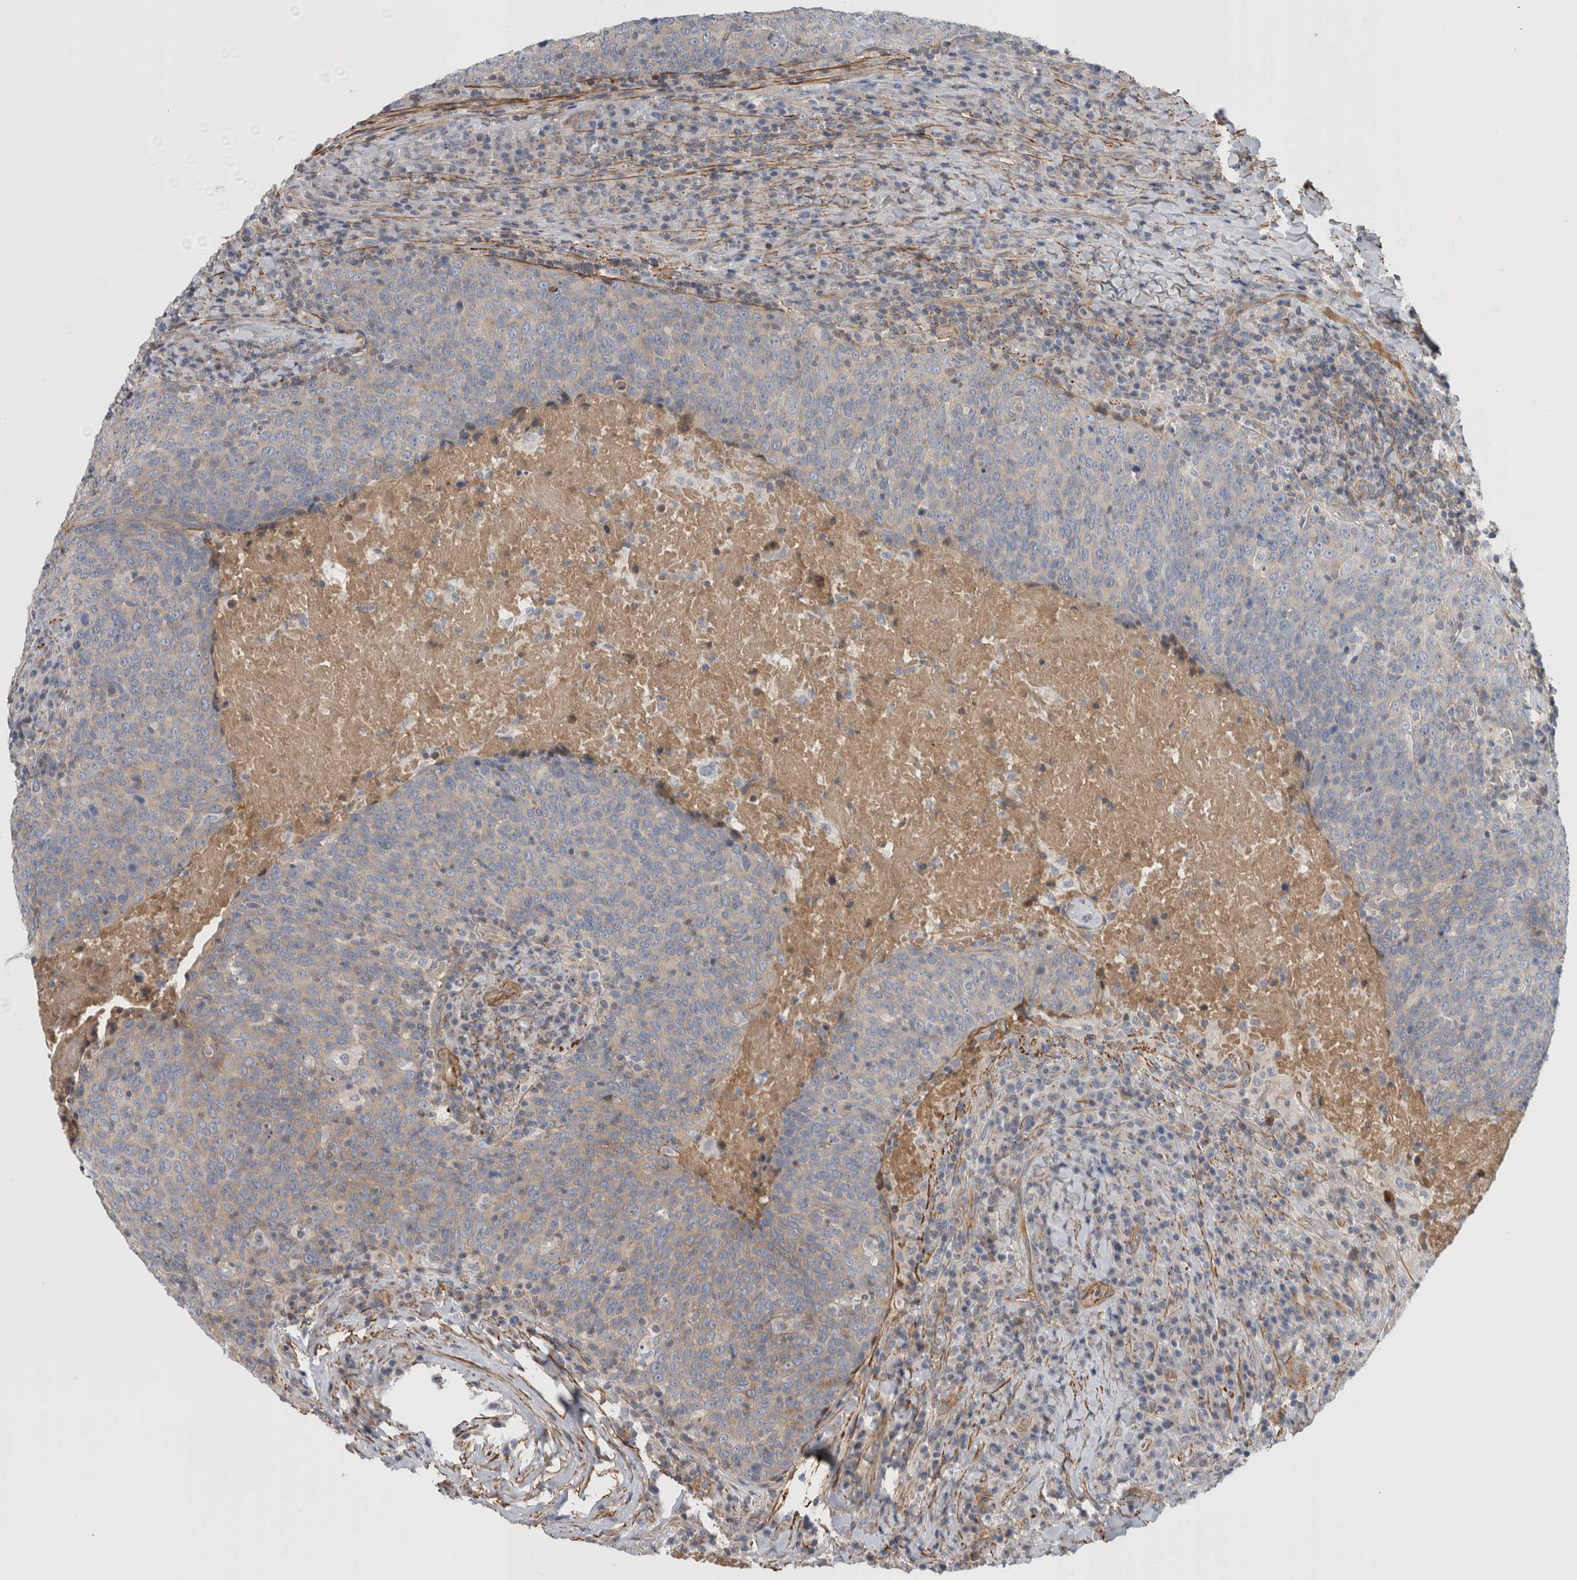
{"staining": {"intensity": "weak", "quantity": "<25%", "location": "cytoplasmic/membranous"}, "tissue": "head and neck cancer", "cell_type": "Tumor cells", "image_type": "cancer", "snomed": [{"axis": "morphology", "description": "Squamous cell carcinoma, NOS"}, {"axis": "morphology", "description": "Squamous cell carcinoma, metastatic, NOS"}, {"axis": "topography", "description": "Lymph node"}, {"axis": "topography", "description": "Head-Neck"}], "caption": "High magnification brightfield microscopy of squamous cell carcinoma (head and neck) stained with DAB (3,3'-diaminobenzidine) (brown) and counterstained with hematoxylin (blue): tumor cells show no significant staining. The staining was performed using DAB (3,3'-diaminobenzidine) to visualize the protein expression in brown, while the nuclei were stained in blue with hematoxylin (Magnification: 20x).", "gene": "CFI", "patient": {"sex": "male", "age": 62}}